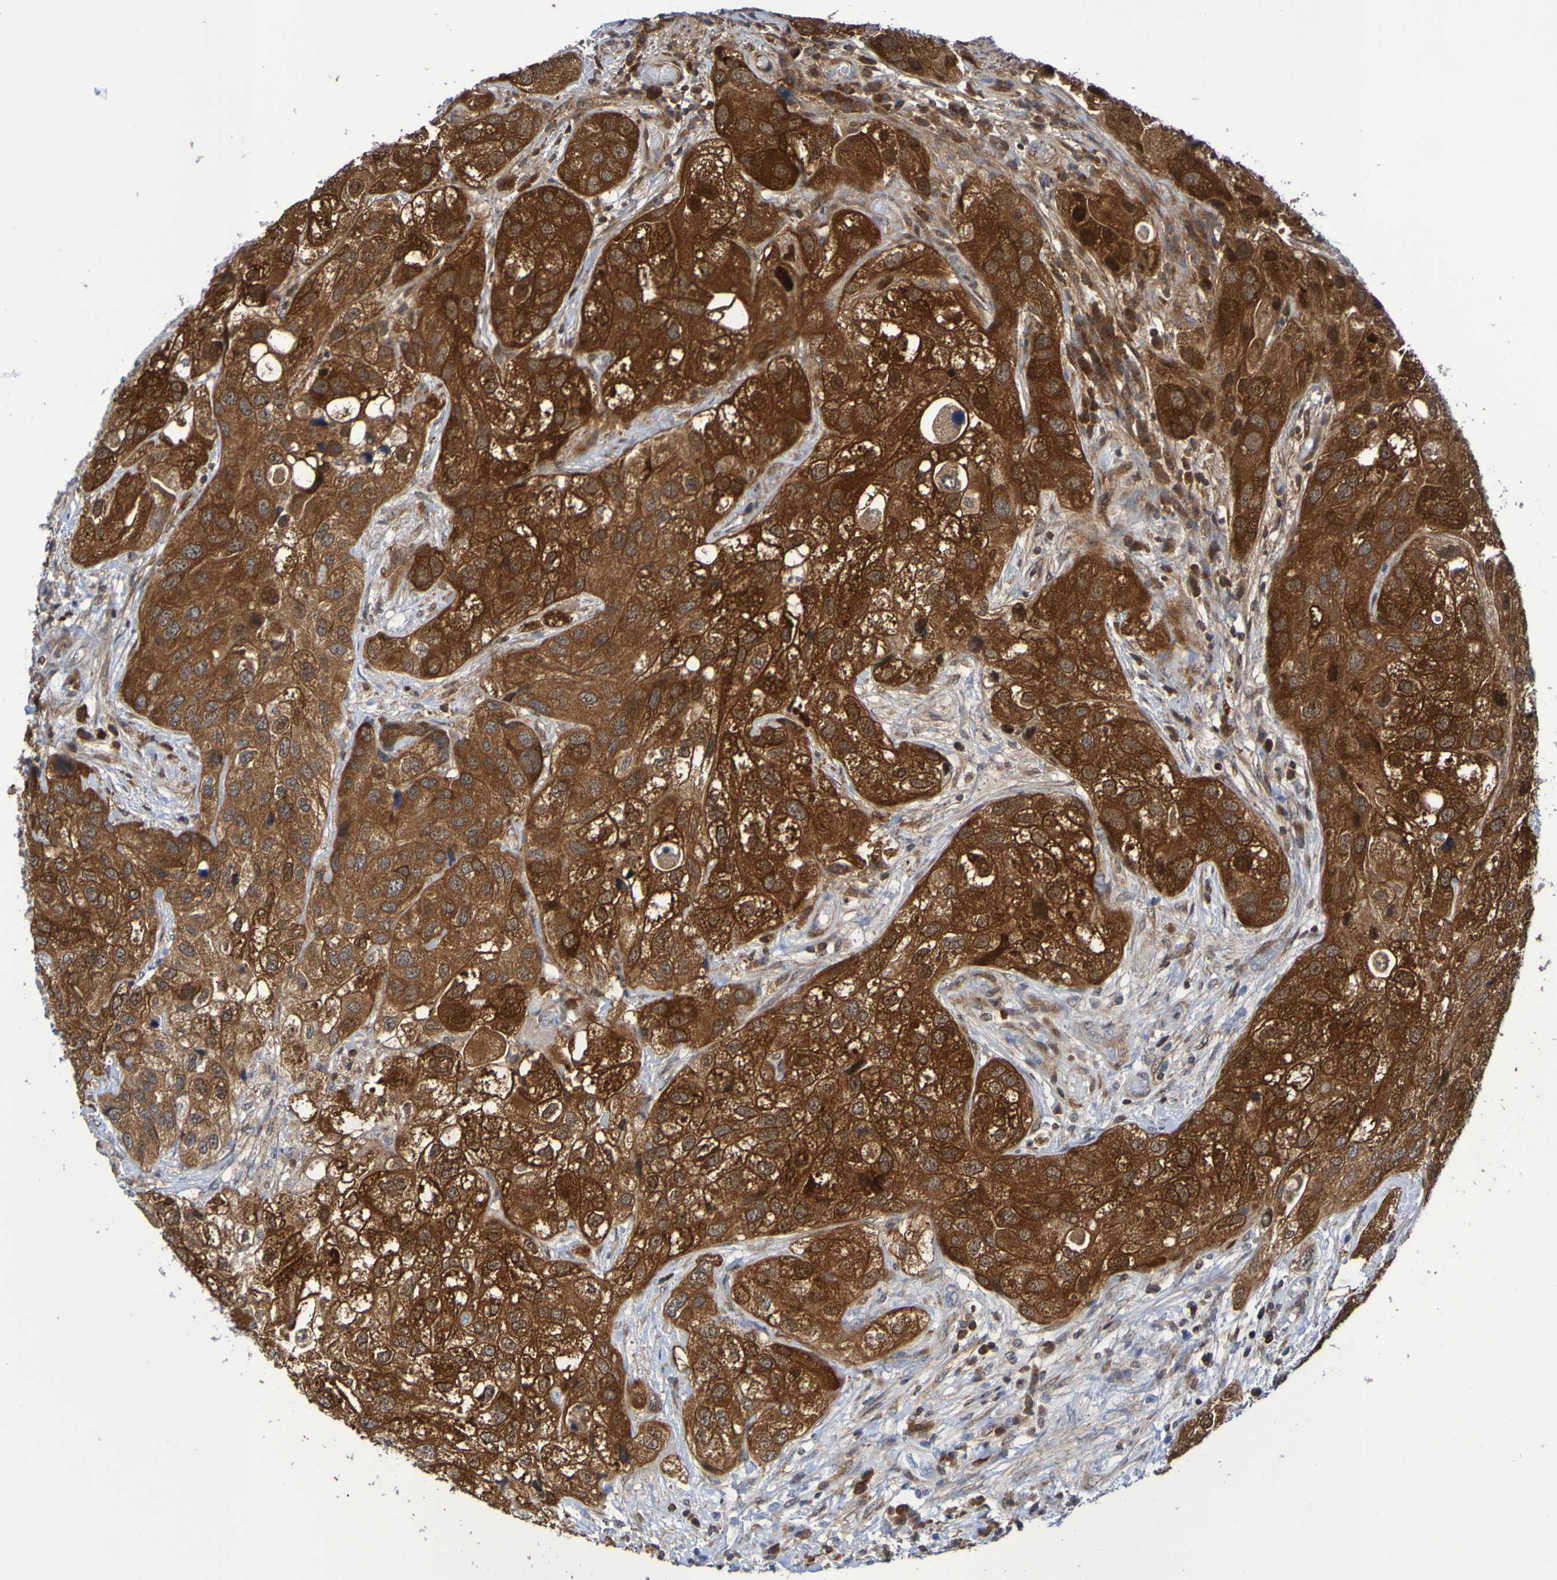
{"staining": {"intensity": "strong", "quantity": ">75%", "location": "cytoplasmic/membranous"}, "tissue": "urothelial cancer", "cell_type": "Tumor cells", "image_type": "cancer", "snomed": [{"axis": "morphology", "description": "Urothelial carcinoma, High grade"}, {"axis": "topography", "description": "Urinary bladder"}], "caption": "Protein staining of urothelial cancer tissue exhibits strong cytoplasmic/membranous expression in about >75% of tumor cells. (DAB (3,3'-diaminobenzidine) IHC with brightfield microscopy, high magnification).", "gene": "ATIC", "patient": {"sex": "female", "age": 64}}